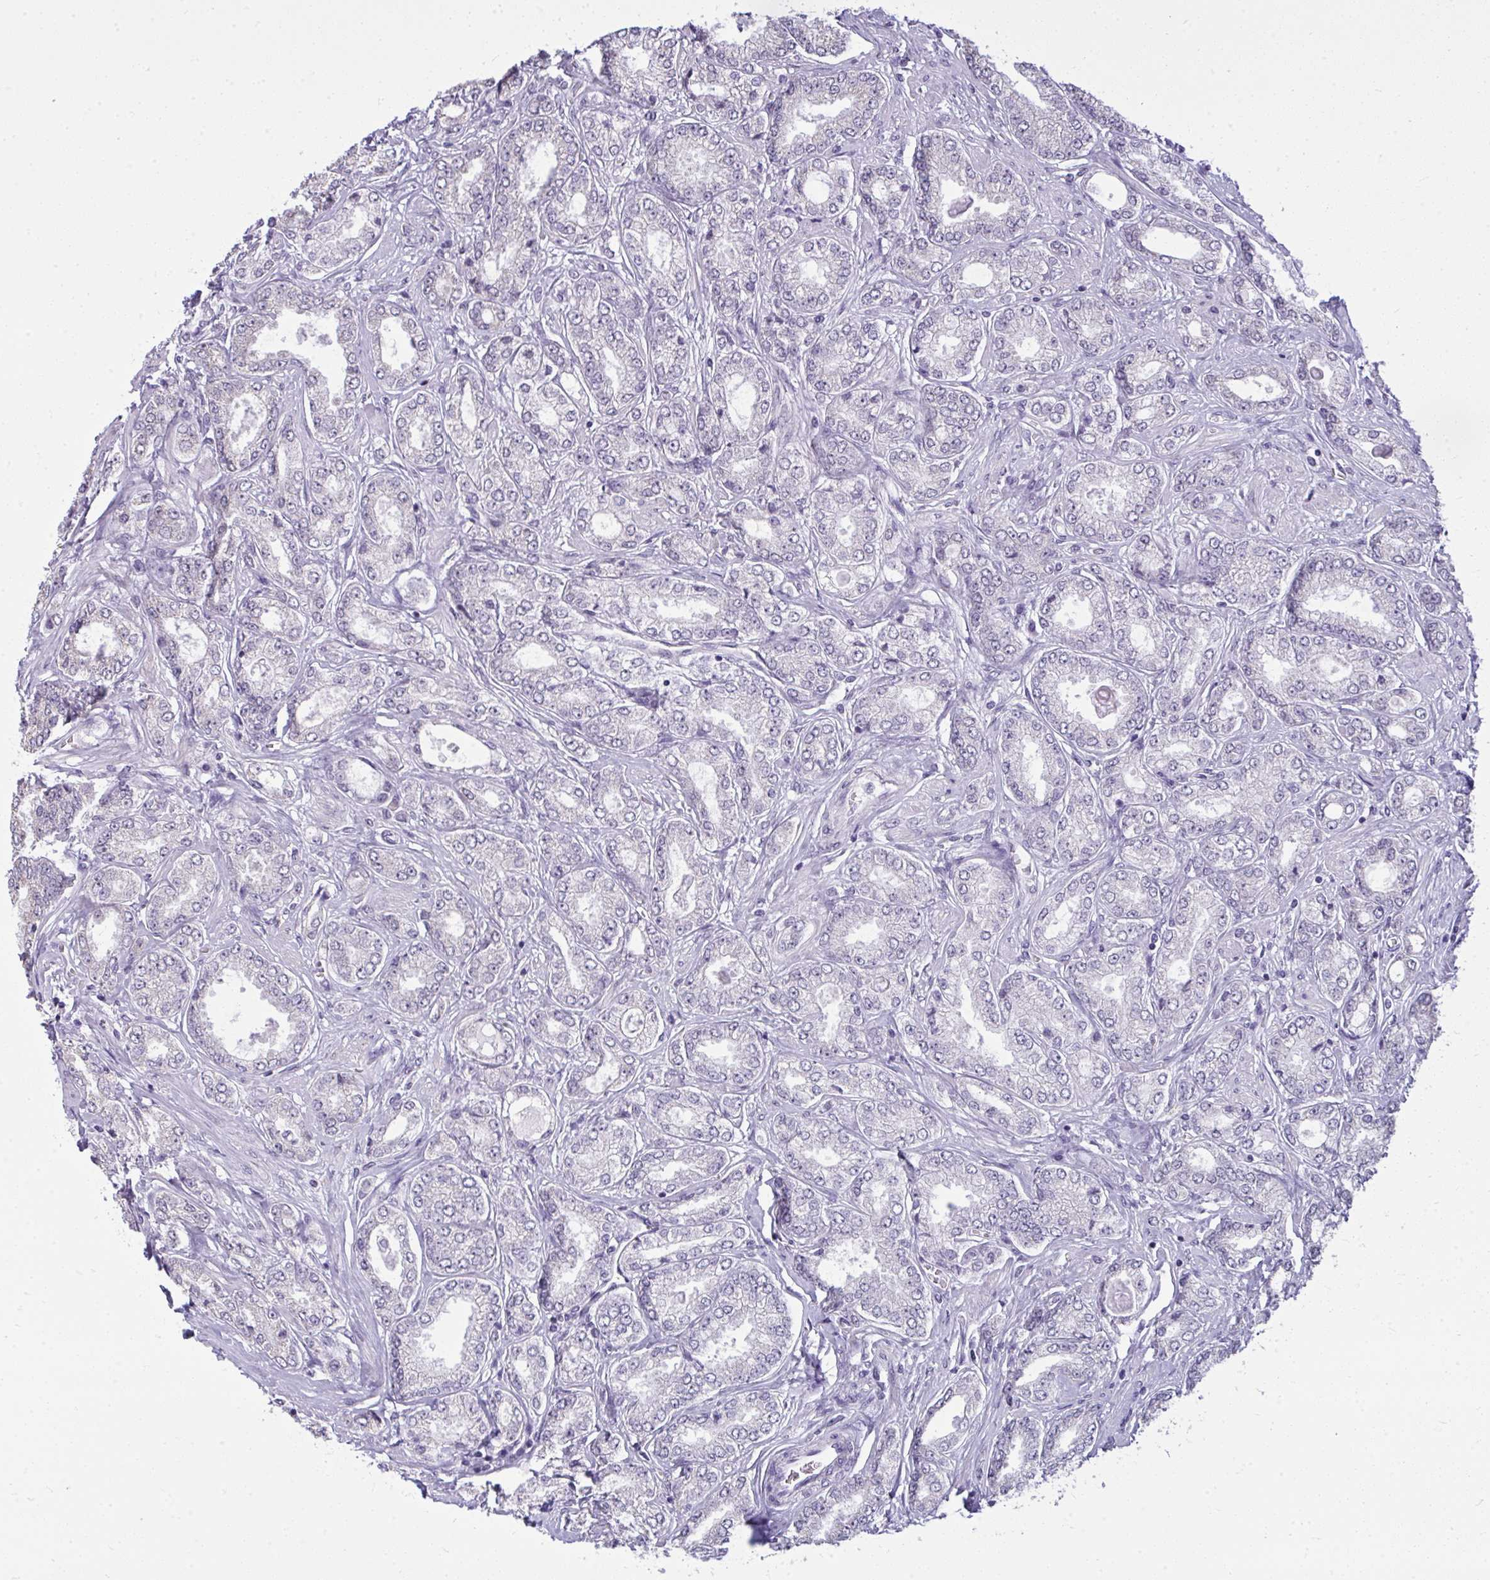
{"staining": {"intensity": "negative", "quantity": "none", "location": "none"}, "tissue": "prostate cancer", "cell_type": "Tumor cells", "image_type": "cancer", "snomed": [{"axis": "morphology", "description": "Adenocarcinoma, High grade"}, {"axis": "topography", "description": "Prostate"}], "caption": "Immunohistochemistry photomicrograph of high-grade adenocarcinoma (prostate) stained for a protein (brown), which exhibits no staining in tumor cells.", "gene": "NPPA", "patient": {"sex": "male", "age": 68}}